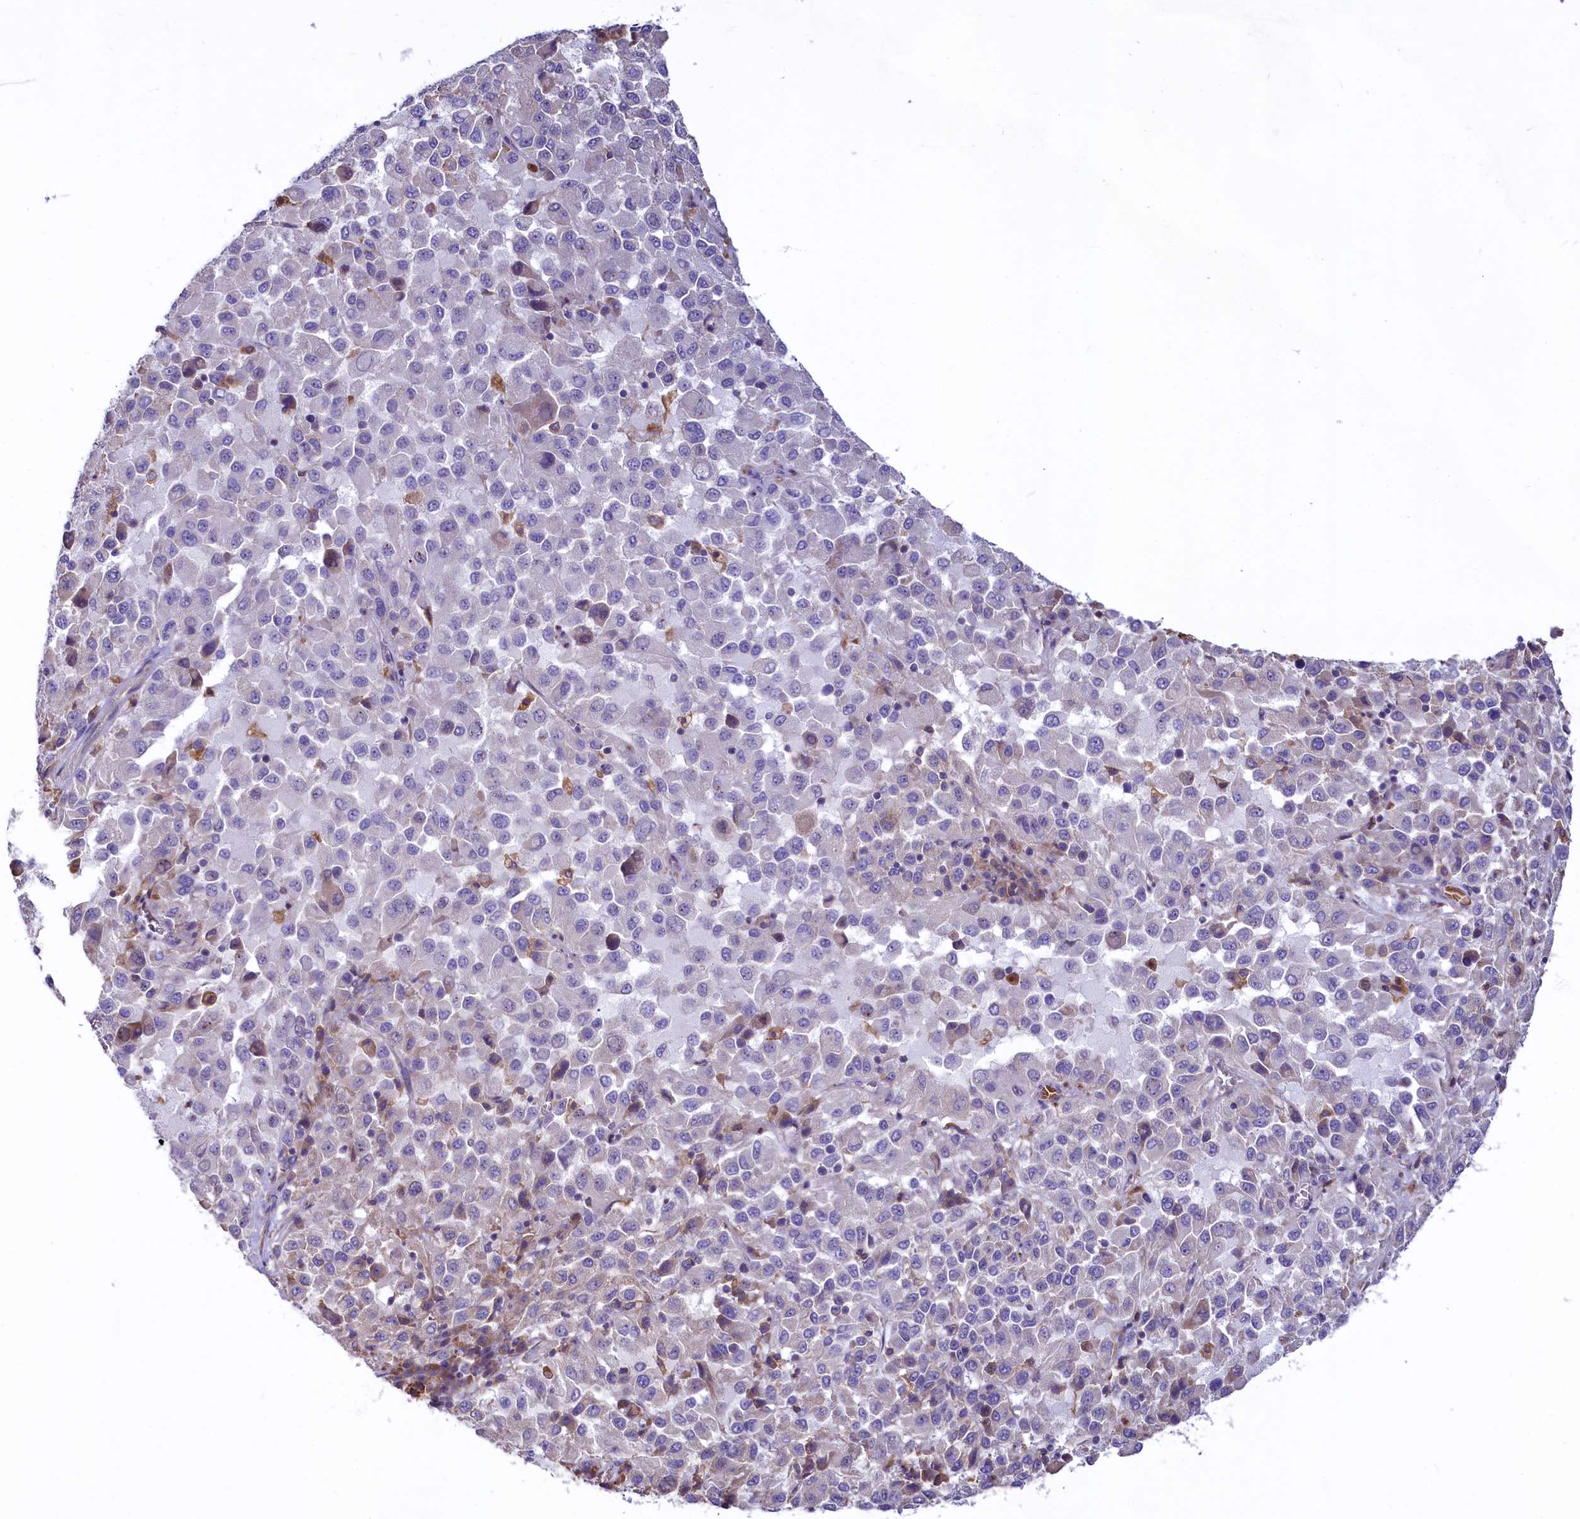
{"staining": {"intensity": "negative", "quantity": "none", "location": "none"}, "tissue": "melanoma", "cell_type": "Tumor cells", "image_type": "cancer", "snomed": [{"axis": "morphology", "description": "Malignant melanoma, Metastatic site"}, {"axis": "topography", "description": "Lung"}], "caption": "There is no significant expression in tumor cells of melanoma.", "gene": "HPS6", "patient": {"sex": "male", "age": 64}}